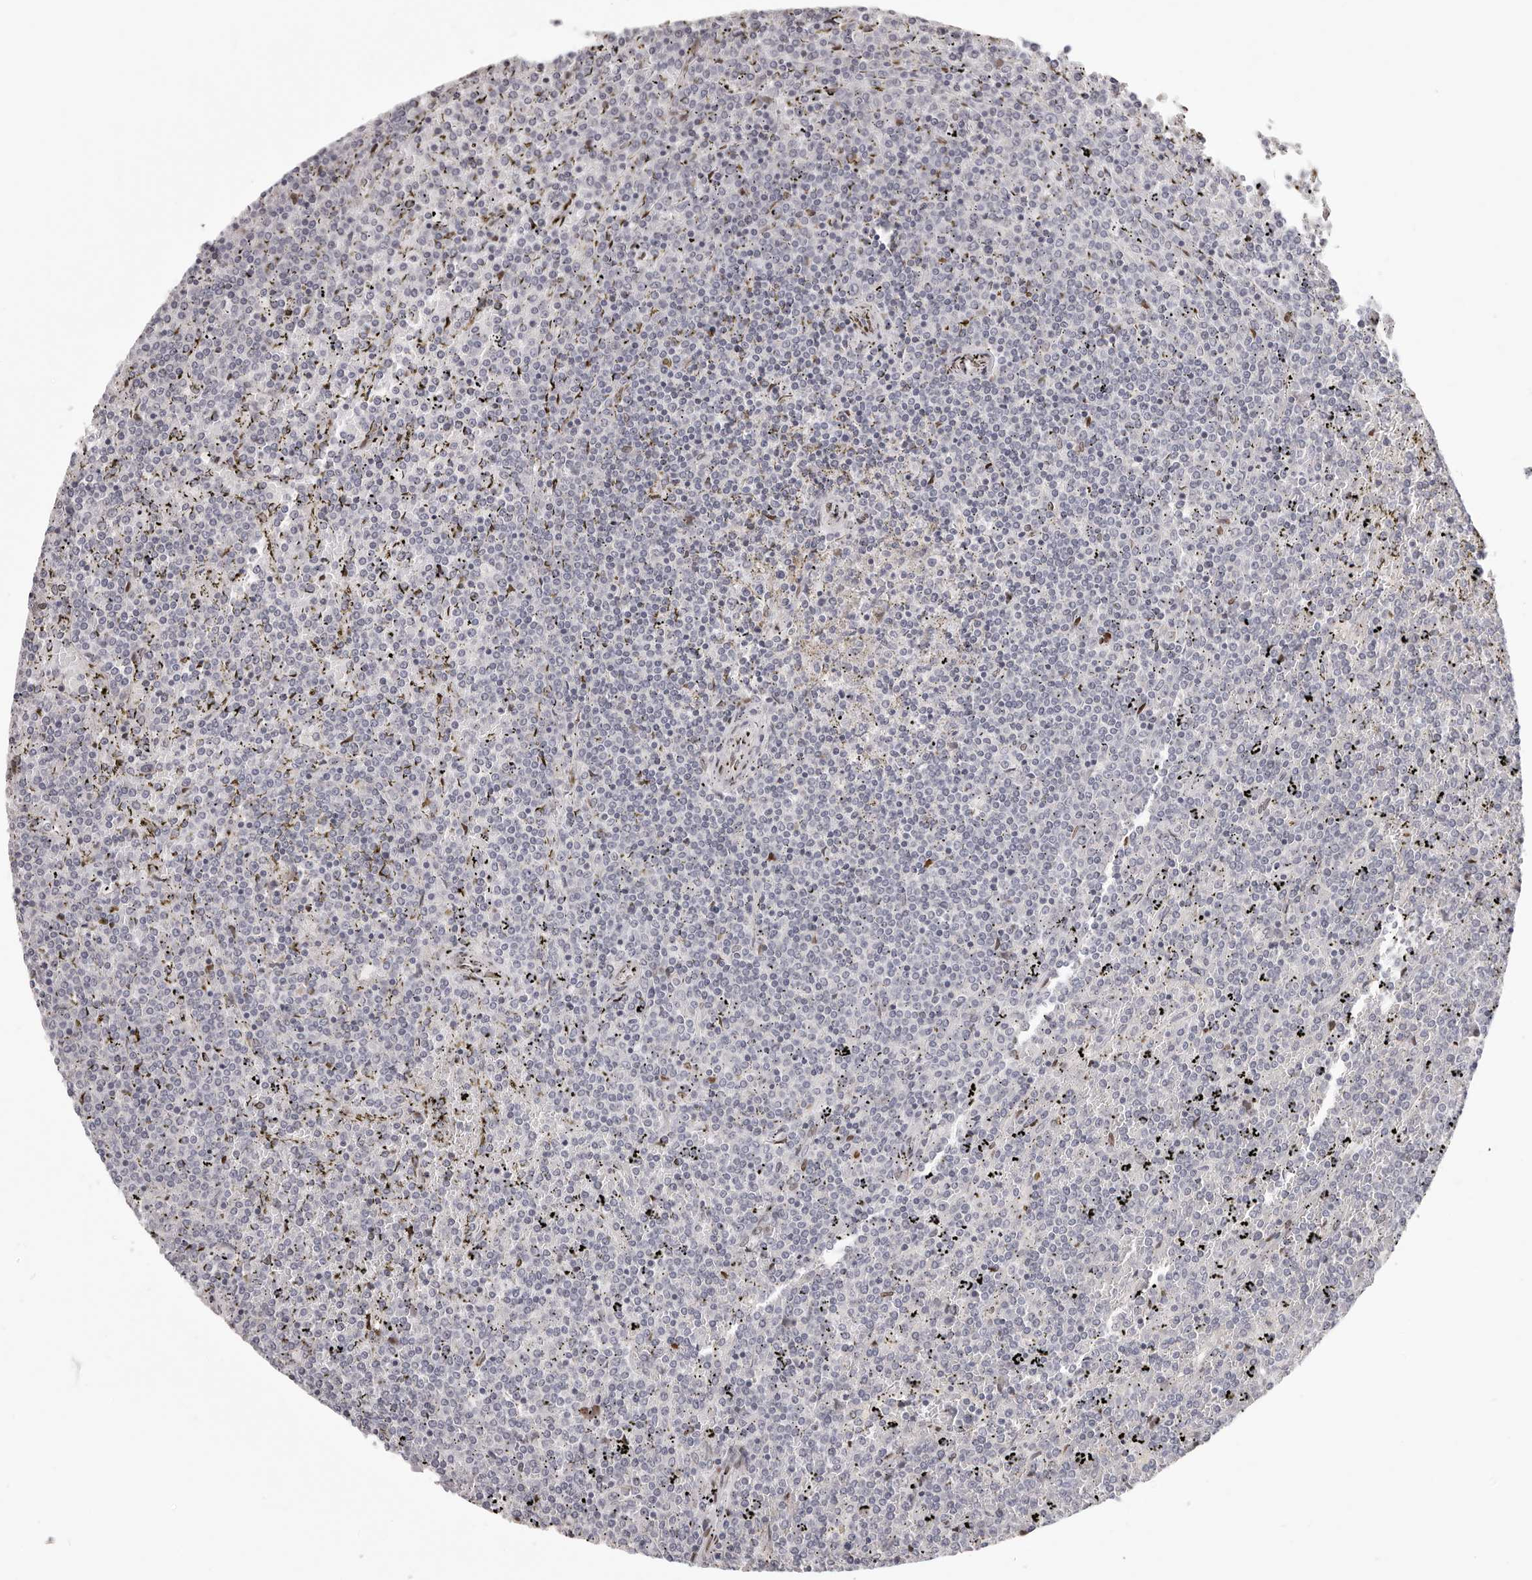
{"staining": {"intensity": "negative", "quantity": "none", "location": "none"}, "tissue": "lymphoma", "cell_type": "Tumor cells", "image_type": "cancer", "snomed": [{"axis": "morphology", "description": "Malignant lymphoma, non-Hodgkin's type, Low grade"}, {"axis": "topography", "description": "Spleen"}], "caption": "Tumor cells are negative for protein expression in human low-grade malignant lymphoma, non-Hodgkin's type.", "gene": "SRP19", "patient": {"sex": "female", "age": 19}}